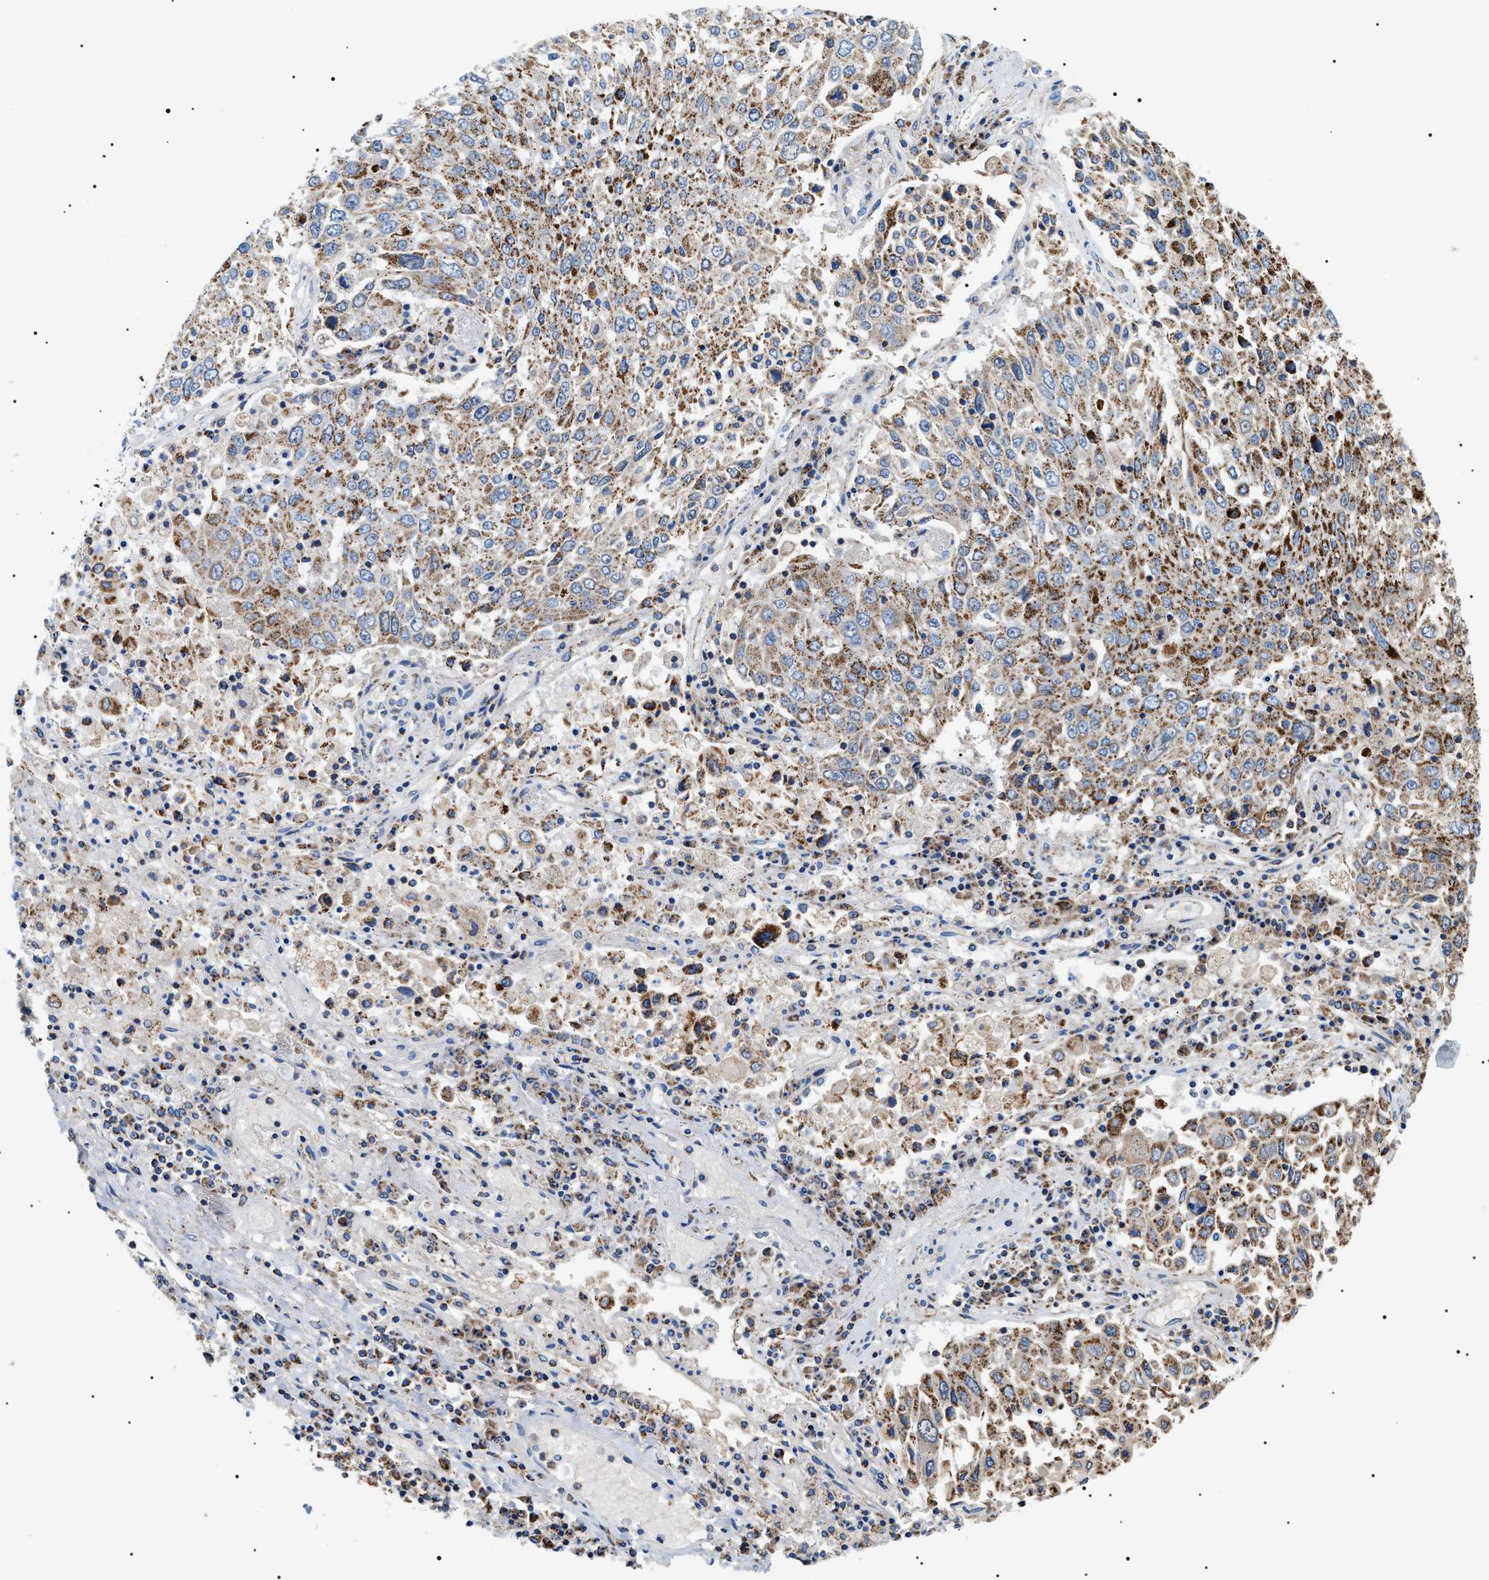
{"staining": {"intensity": "moderate", "quantity": ">75%", "location": "cytoplasmic/membranous"}, "tissue": "lung cancer", "cell_type": "Tumor cells", "image_type": "cancer", "snomed": [{"axis": "morphology", "description": "Squamous cell carcinoma, NOS"}, {"axis": "topography", "description": "Lung"}], "caption": "Immunohistochemistry of human lung cancer demonstrates medium levels of moderate cytoplasmic/membranous expression in approximately >75% of tumor cells.", "gene": "OXSM", "patient": {"sex": "male", "age": 65}}